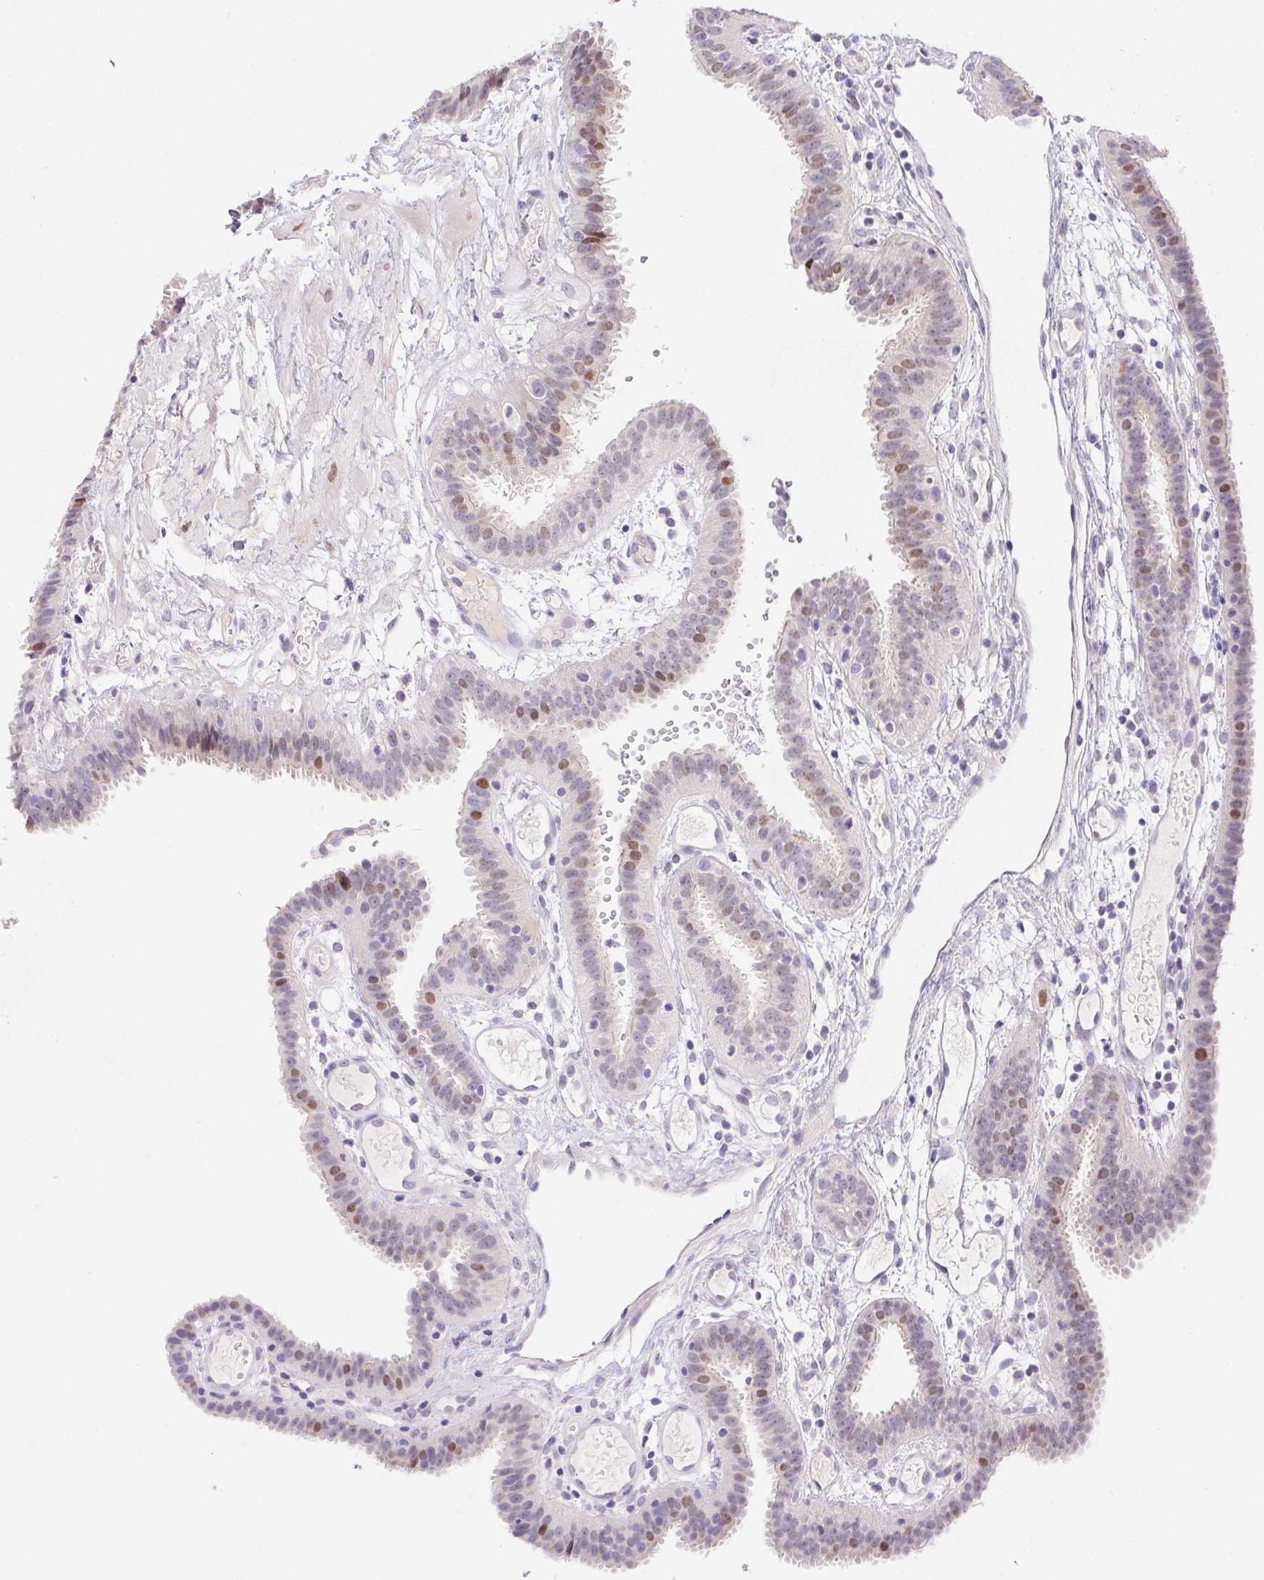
{"staining": {"intensity": "moderate", "quantity": "25%-75%", "location": "nuclear"}, "tissue": "fallopian tube", "cell_type": "Glandular cells", "image_type": "normal", "snomed": [{"axis": "morphology", "description": "Normal tissue, NOS"}, {"axis": "topography", "description": "Fallopian tube"}], "caption": "Brown immunohistochemical staining in benign human fallopian tube reveals moderate nuclear staining in approximately 25%-75% of glandular cells.", "gene": "SP9", "patient": {"sex": "female", "age": 37}}